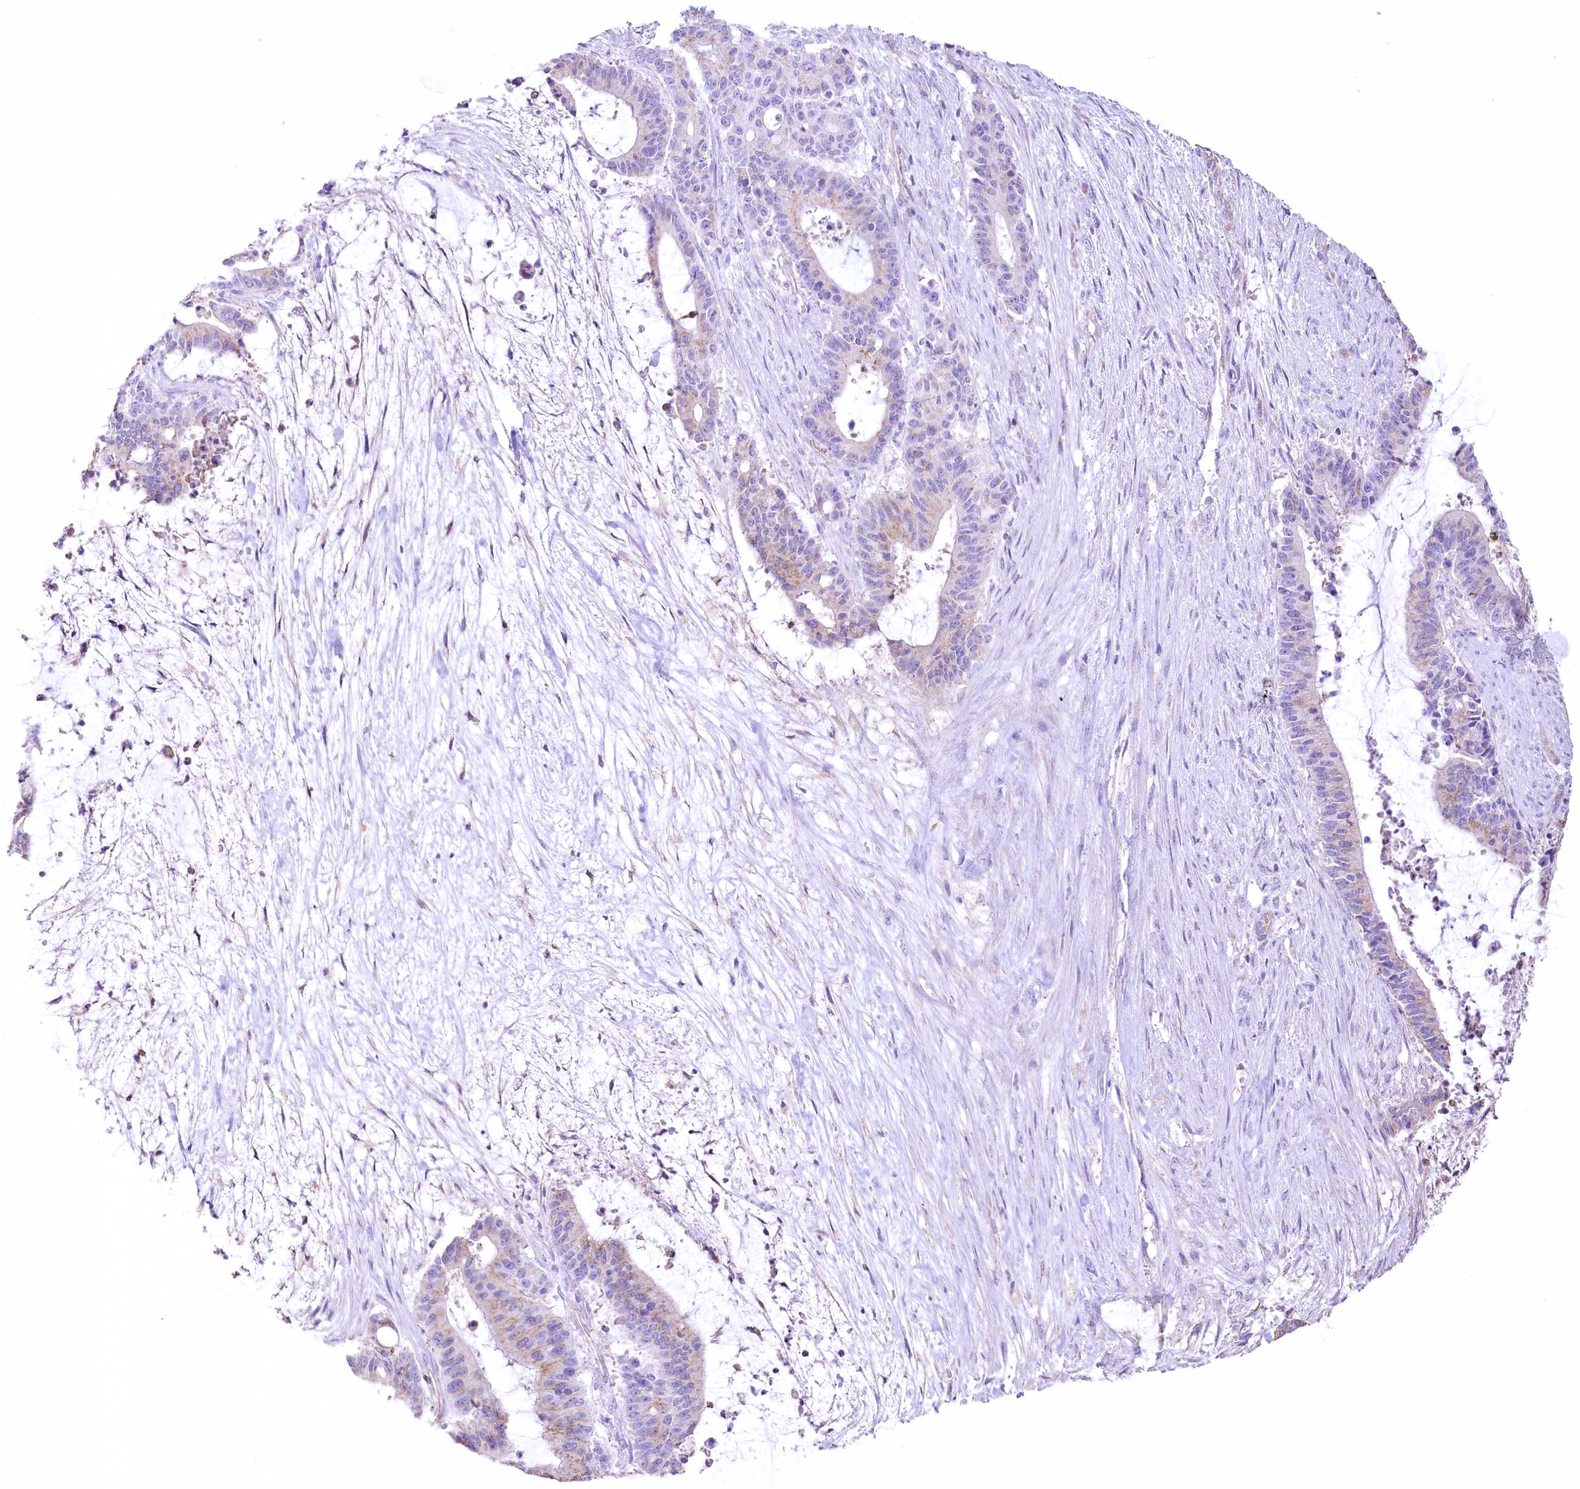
{"staining": {"intensity": "weak", "quantity": "<25%", "location": "cytoplasmic/membranous"}, "tissue": "liver cancer", "cell_type": "Tumor cells", "image_type": "cancer", "snomed": [{"axis": "morphology", "description": "Normal tissue, NOS"}, {"axis": "morphology", "description": "Cholangiocarcinoma"}, {"axis": "topography", "description": "Liver"}, {"axis": "topography", "description": "Peripheral nerve tissue"}], "caption": "A photomicrograph of human liver cholangiocarcinoma is negative for staining in tumor cells.", "gene": "FAM216A", "patient": {"sex": "female", "age": 73}}